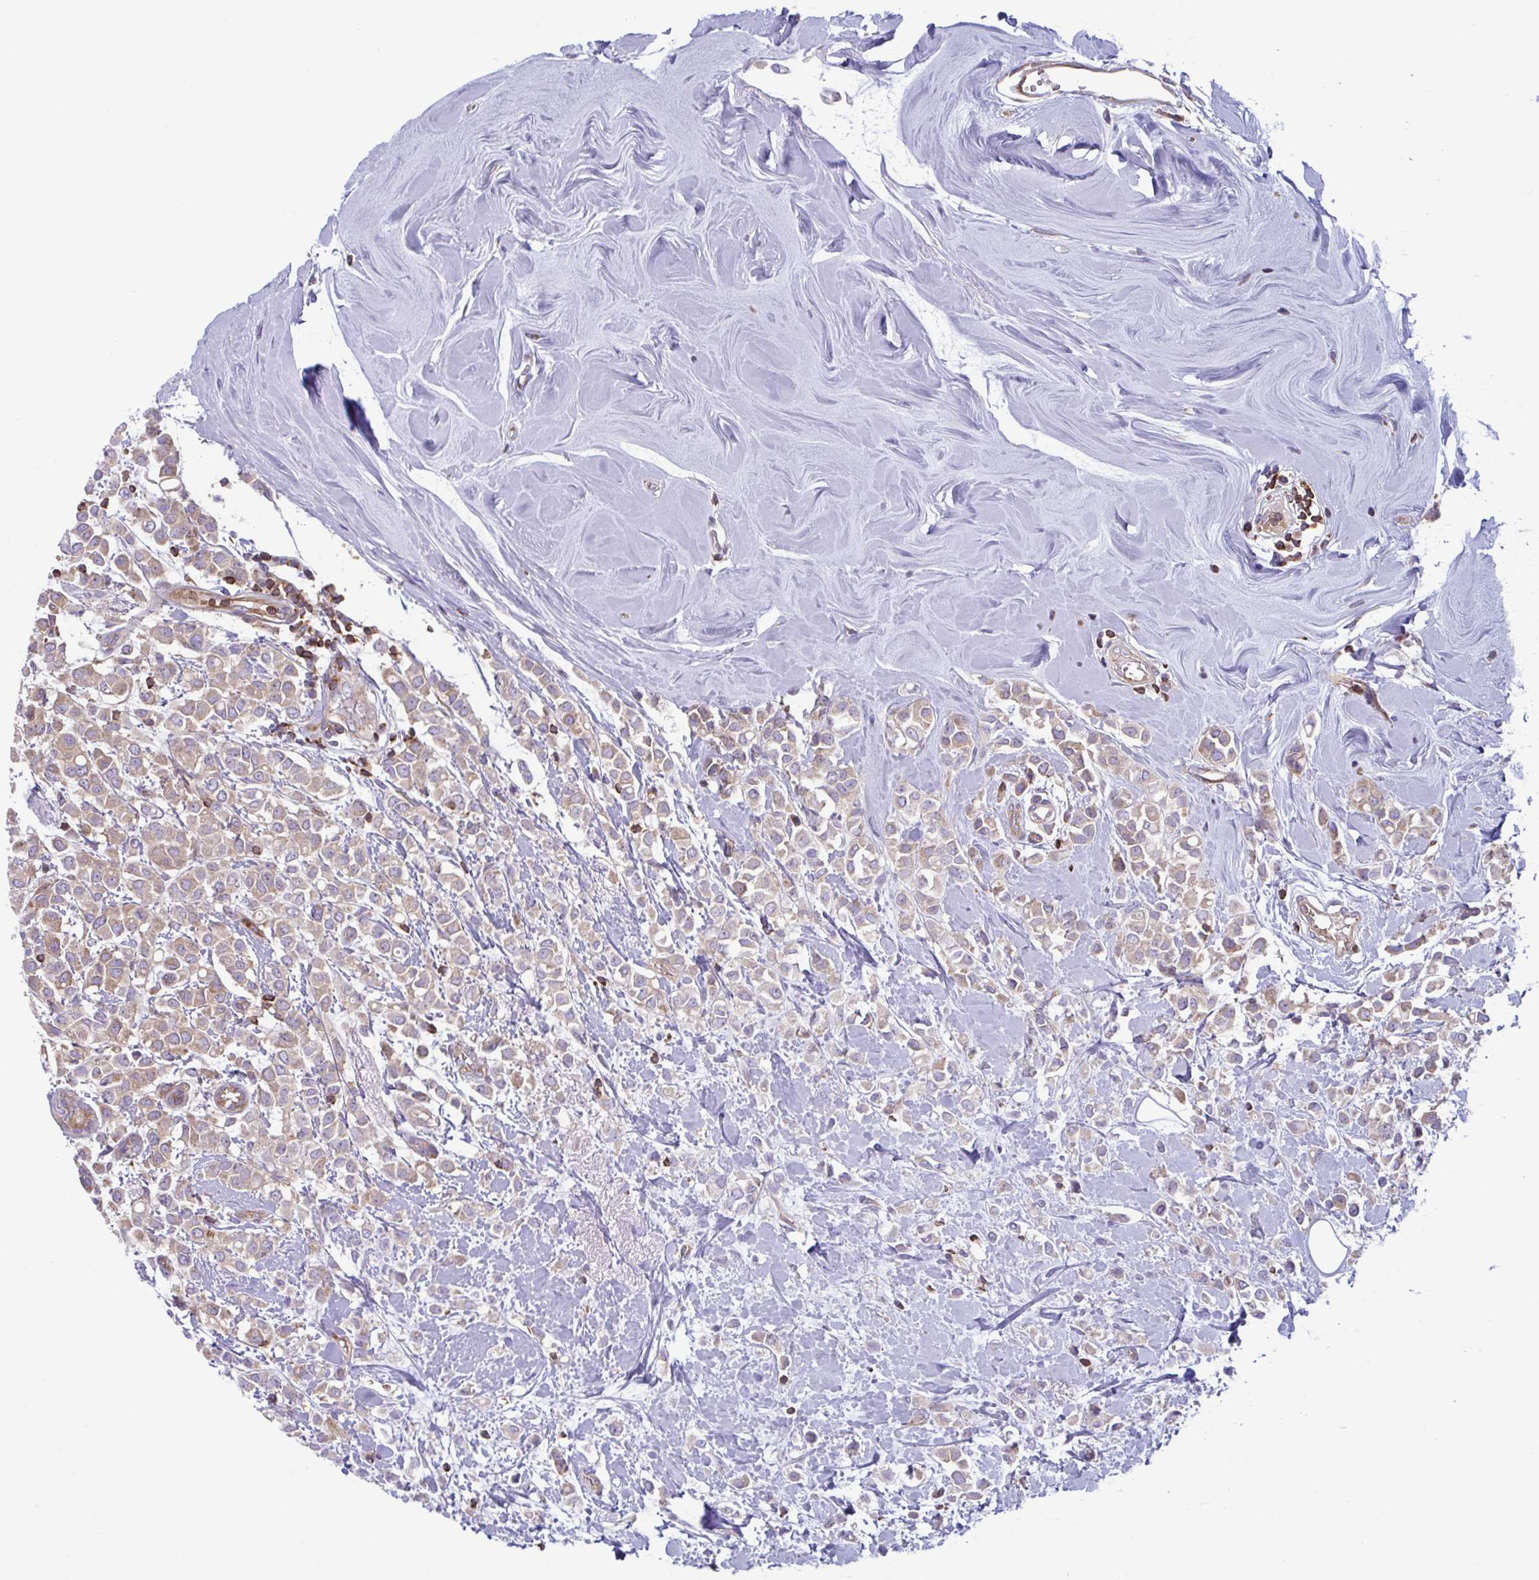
{"staining": {"intensity": "weak", "quantity": ">75%", "location": "cytoplasmic/membranous"}, "tissue": "breast cancer", "cell_type": "Tumor cells", "image_type": "cancer", "snomed": [{"axis": "morphology", "description": "Lobular carcinoma"}, {"axis": "topography", "description": "Breast"}], "caption": "This histopathology image reveals immunohistochemistry staining of human lobular carcinoma (breast), with low weak cytoplasmic/membranous staining in approximately >75% of tumor cells.", "gene": "TSC22D3", "patient": {"sex": "female", "age": 68}}